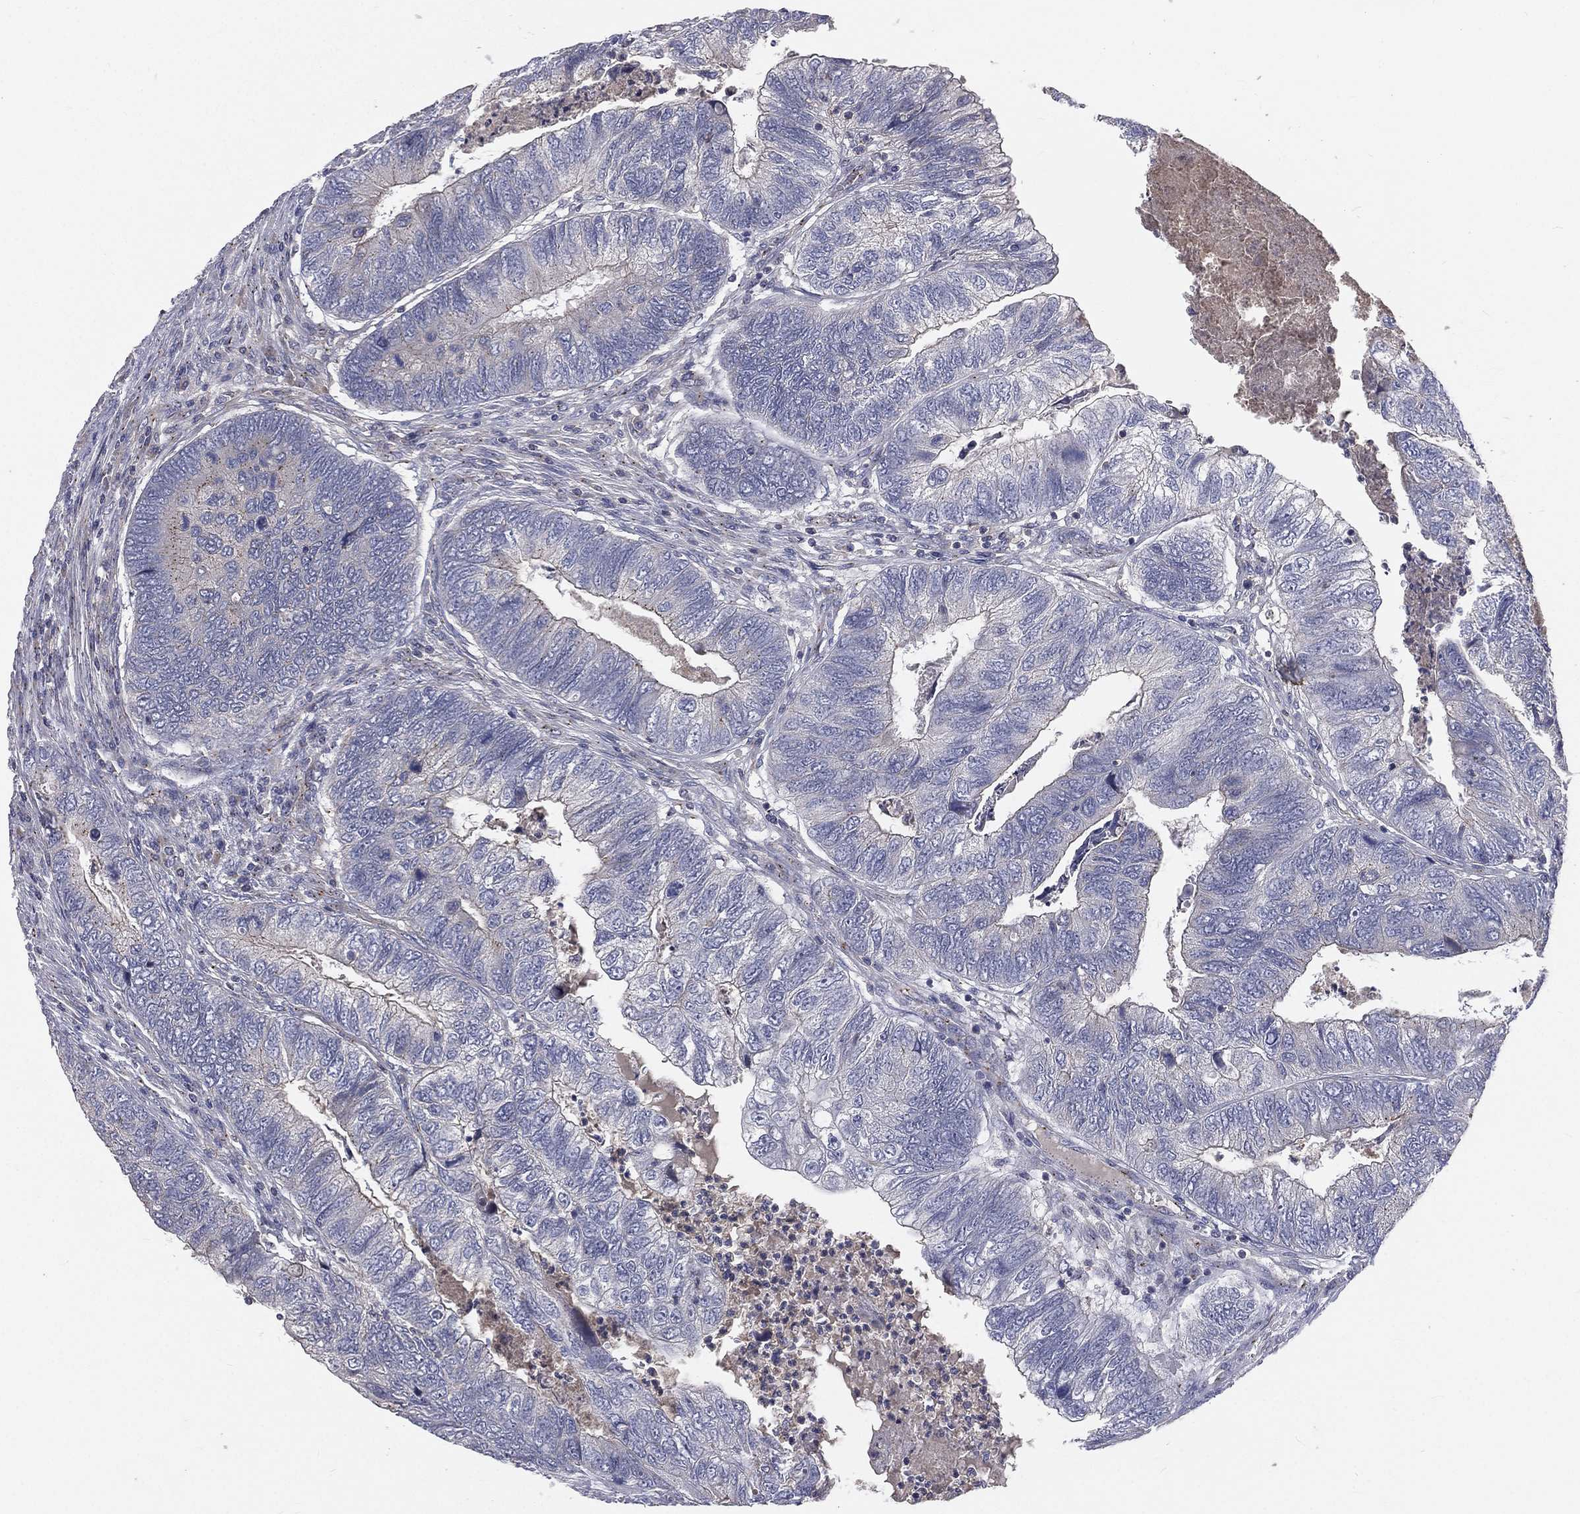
{"staining": {"intensity": "negative", "quantity": "none", "location": "none"}, "tissue": "colorectal cancer", "cell_type": "Tumor cells", "image_type": "cancer", "snomed": [{"axis": "morphology", "description": "Adenocarcinoma, NOS"}, {"axis": "topography", "description": "Colon"}], "caption": "IHC of human colorectal cancer shows no positivity in tumor cells.", "gene": "CROCC", "patient": {"sex": "female", "age": 67}}